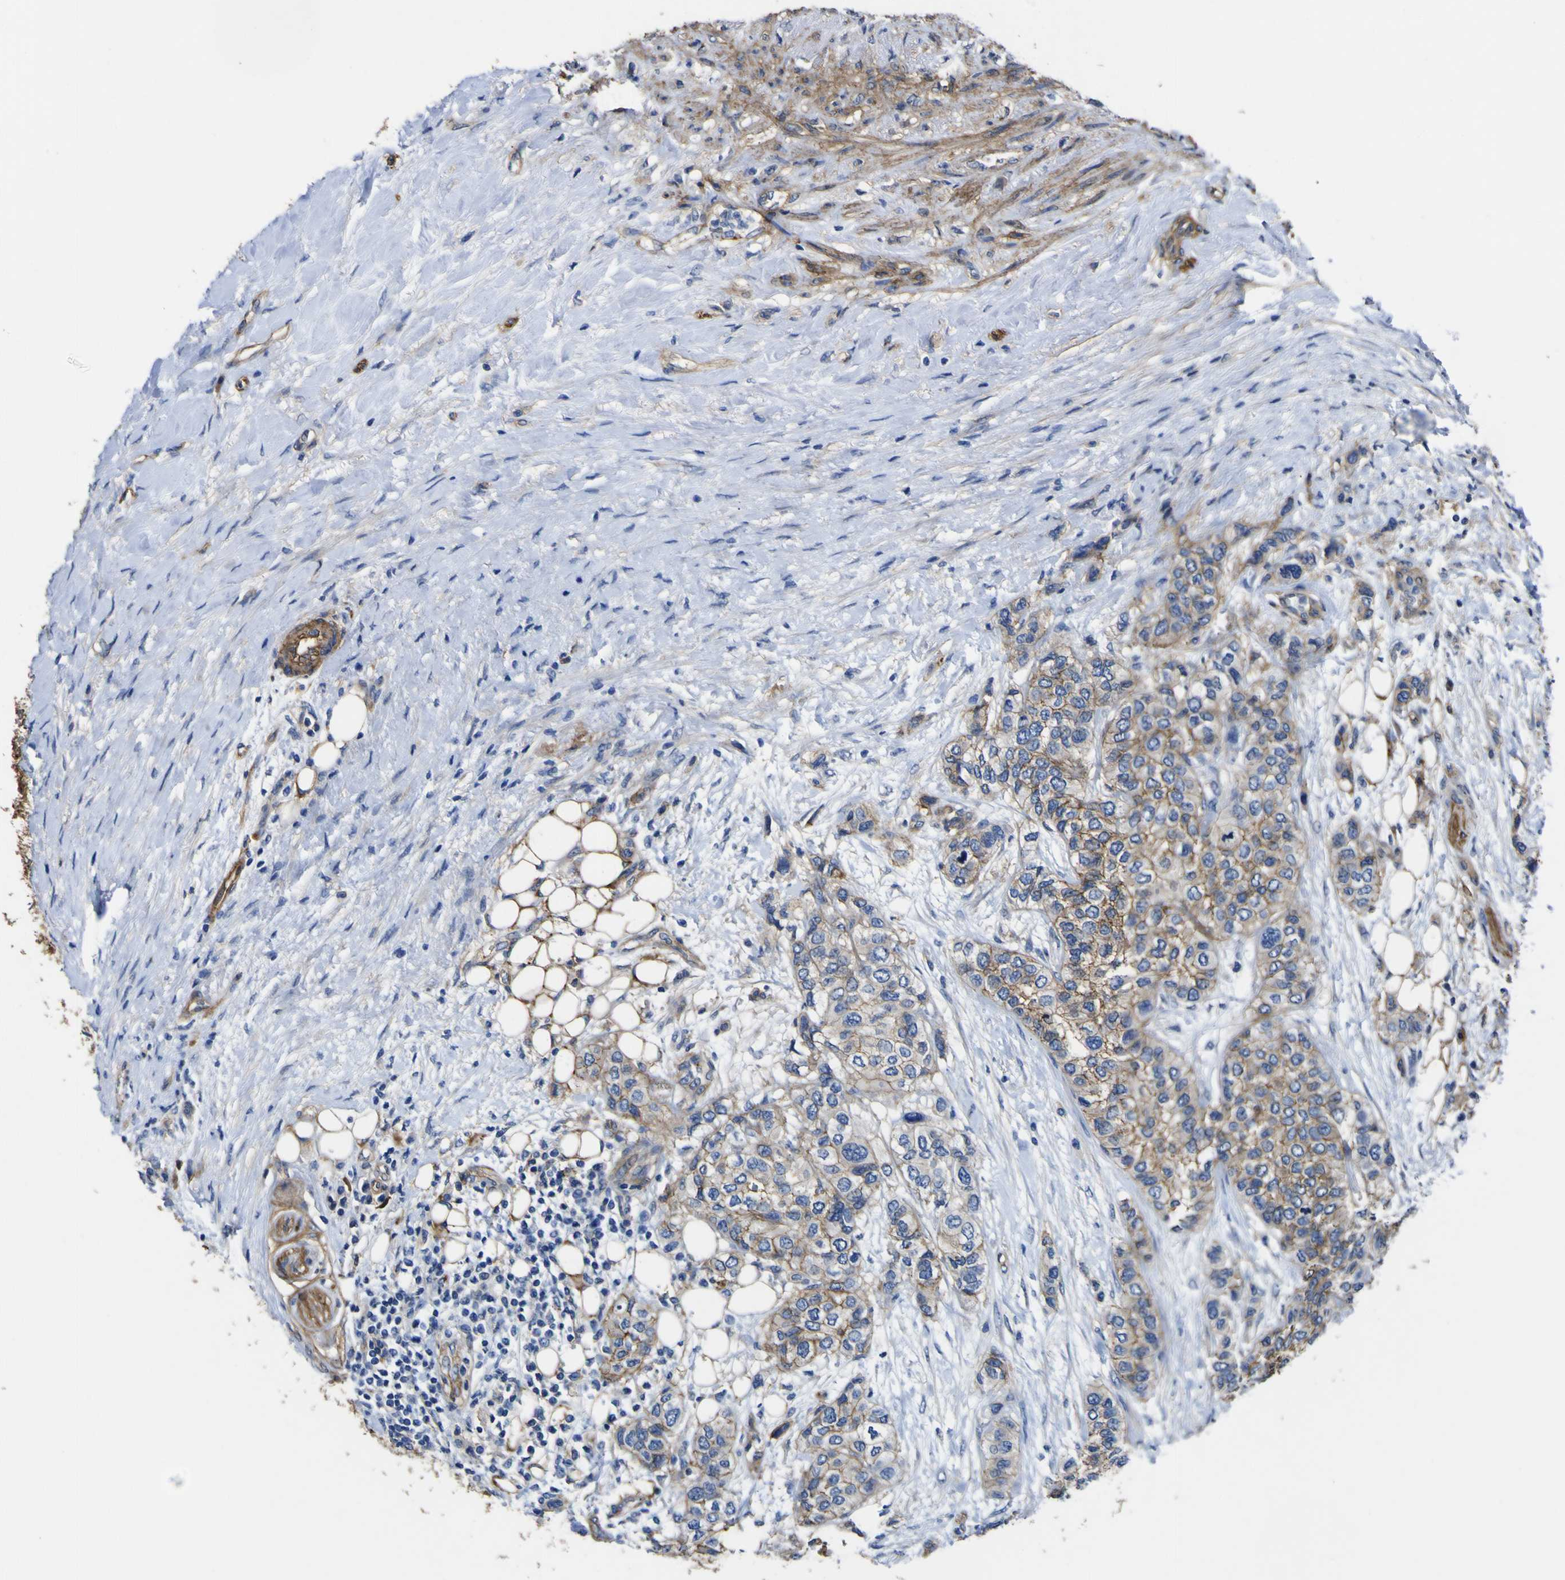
{"staining": {"intensity": "moderate", "quantity": "25%-75%", "location": "cytoplasmic/membranous"}, "tissue": "urothelial cancer", "cell_type": "Tumor cells", "image_type": "cancer", "snomed": [{"axis": "morphology", "description": "Urothelial carcinoma, High grade"}, {"axis": "topography", "description": "Urinary bladder"}], "caption": "High-grade urothelial carcinoma stained with a protein marker demonstrates moderate staining in tumor cells.", "gene": "CD151", "patient": {"sex": "female", "age": 56}}